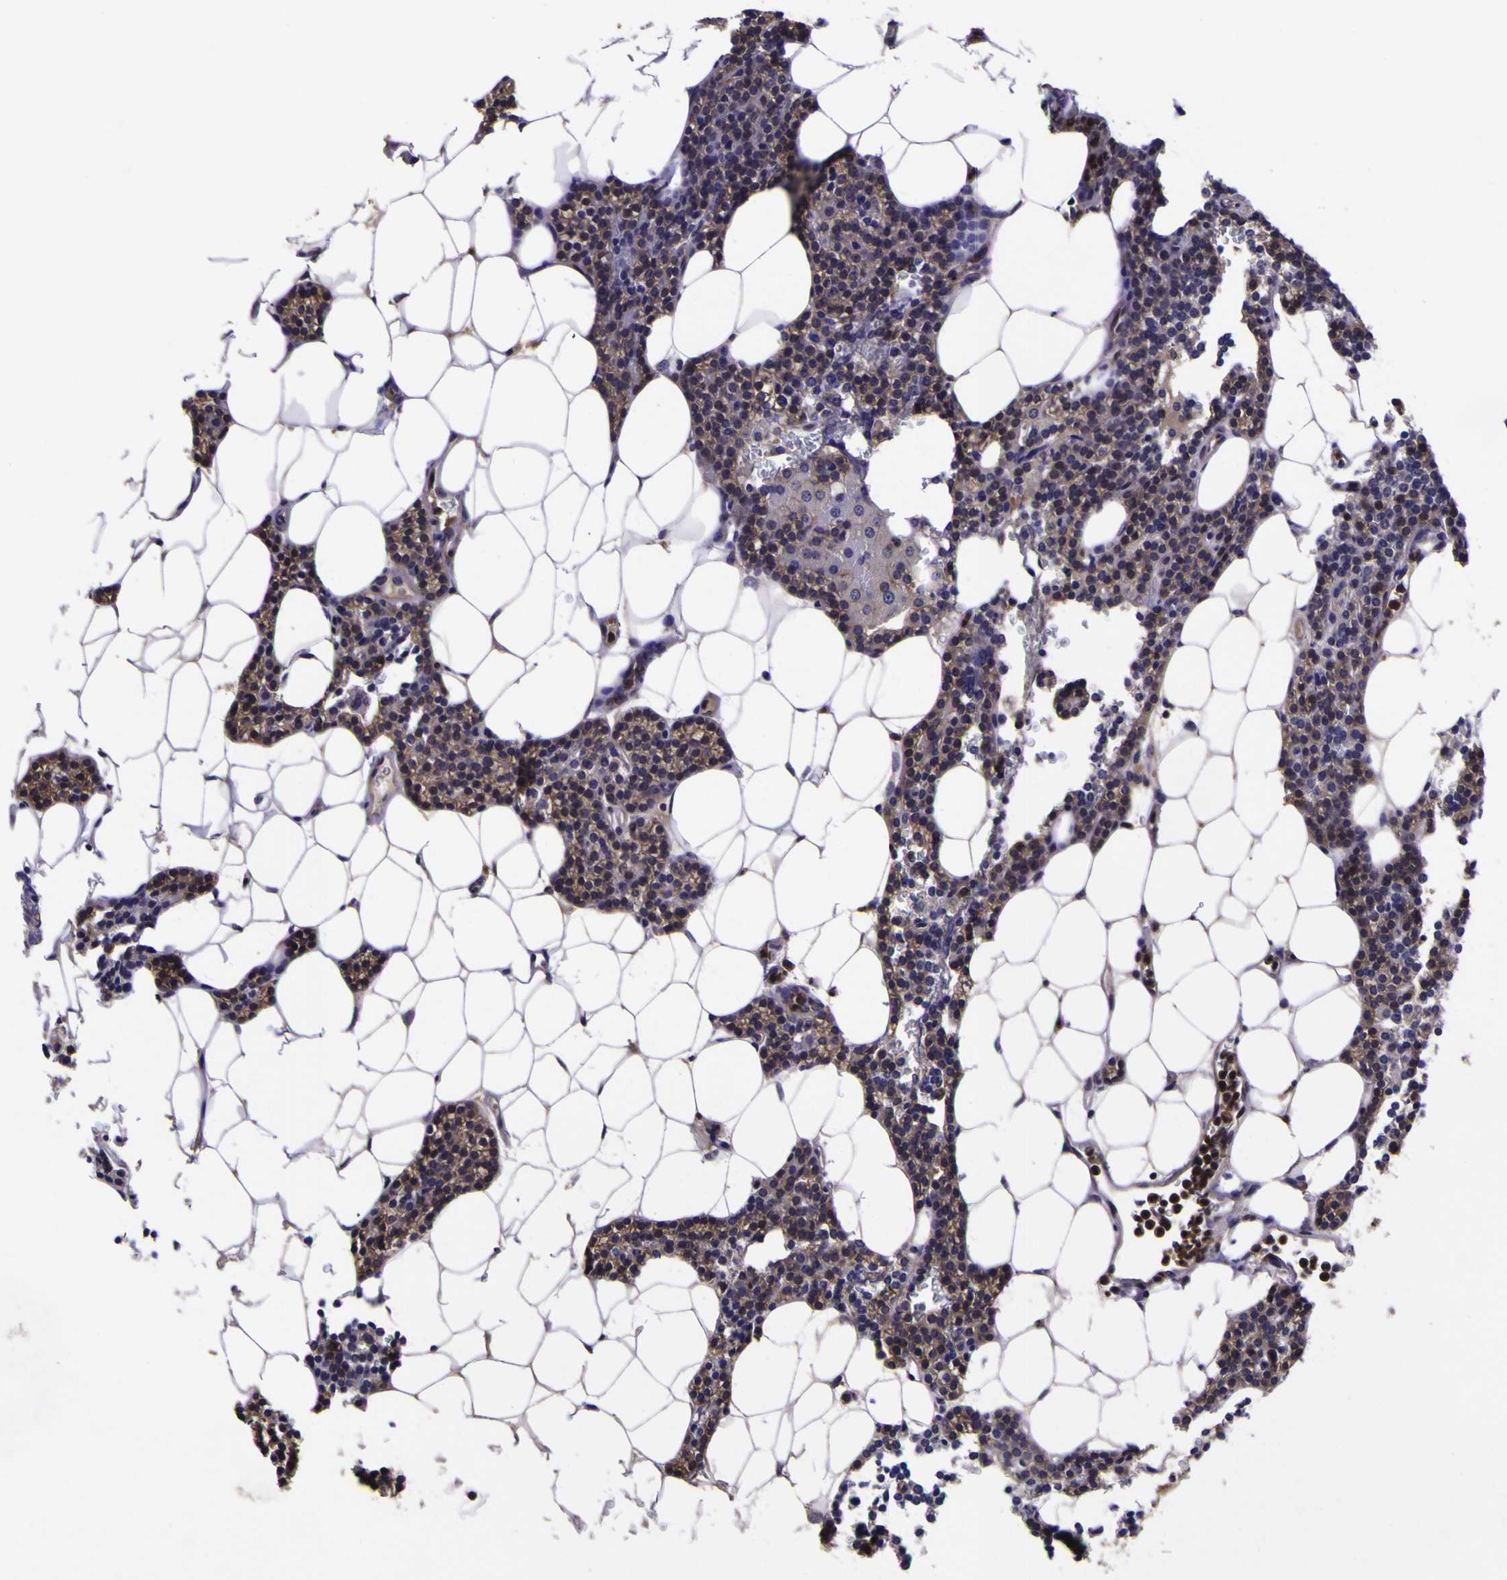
{"staining": {"intensity": "weak", "quantity": ">75%", "location": "cytoplasmic/membranous"}, "tissue": "parathyroid gland", "cell_type": "Glandular cells", "image_type": "normal", "snomed": [{"axis": "morphology", "description": "Normal tissue, NOS"}, {"axis": "morphology", "description": "Adenoma, NOS"}, {"axis": "topography", "description": "Parathyroid gland"}], "caption": "Immunohistochemistry (IHC) histopathology image of benign parathyroid gland: parathyroid gland stained using immunohistochemistry (IHC) demonstrates low levels of weak protein expression localized specifically in the cytoplasmic/membranous of glandular cells, appearing as a cytoplasmic/membranous brown color.", "gene": "MAPK14", "patient": {"sex": "female", "age": 51}}